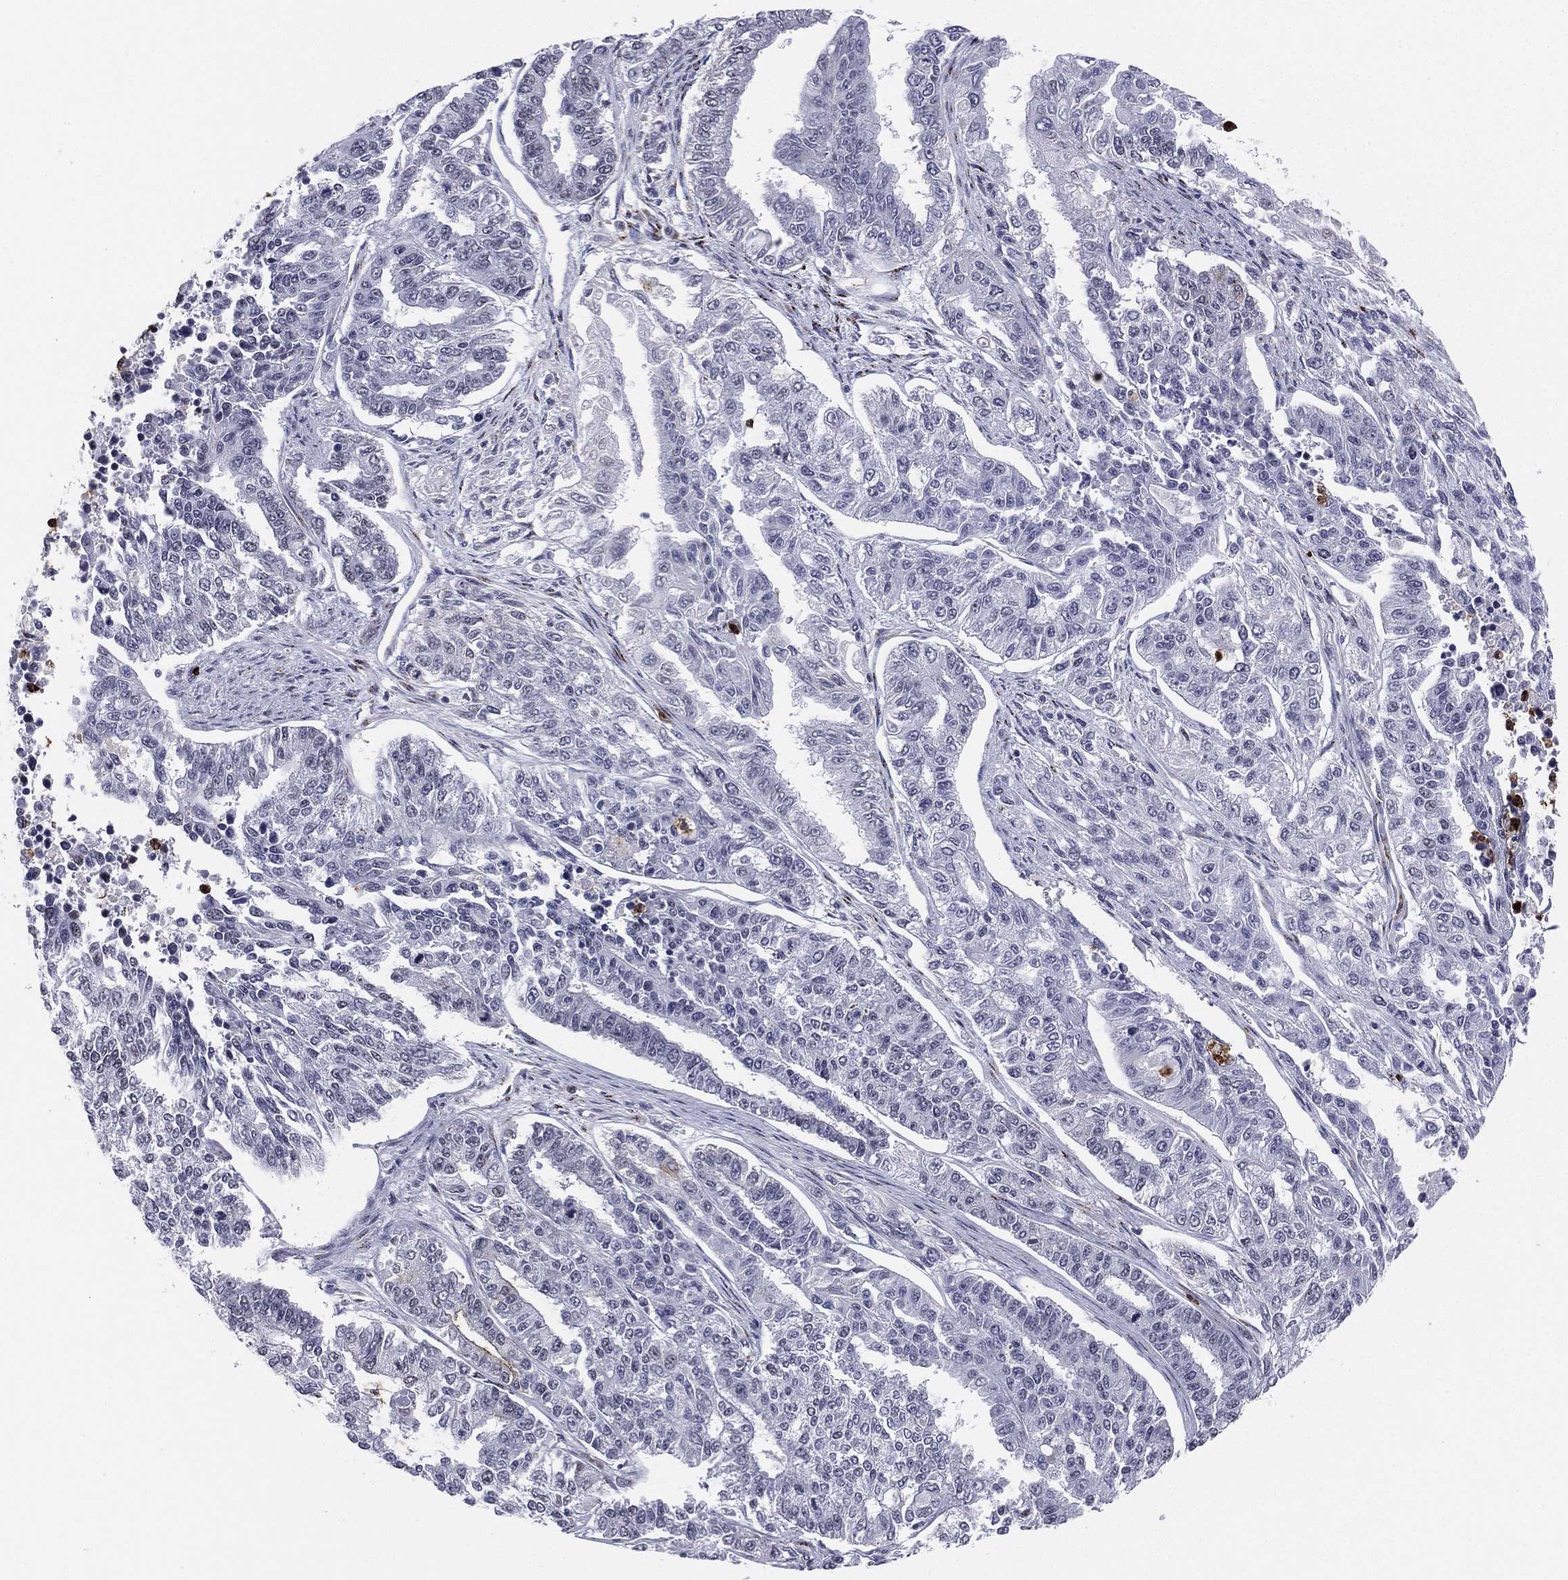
{"staining": {"intensity": "strong", "quantity": "<25%", "location": "cytoplasmic/membranous"}, "tissue": "endometrial cancer", "cell_type": "Tumor cells", "image_type": "cancer", "snomed": [{"axis": "morphology", "description": "Adenocarcinoma, NOS"}, {"axis": "topography", "description": "Uterus"}], "caption": "The image shows a brown stain indicating the presence of a protein in the cytoplasmic/membranous of tumor cells in adenocarcinoma (endometrial).", "gene": "CD177", "patient": {"sex": "female", "age": 59}}